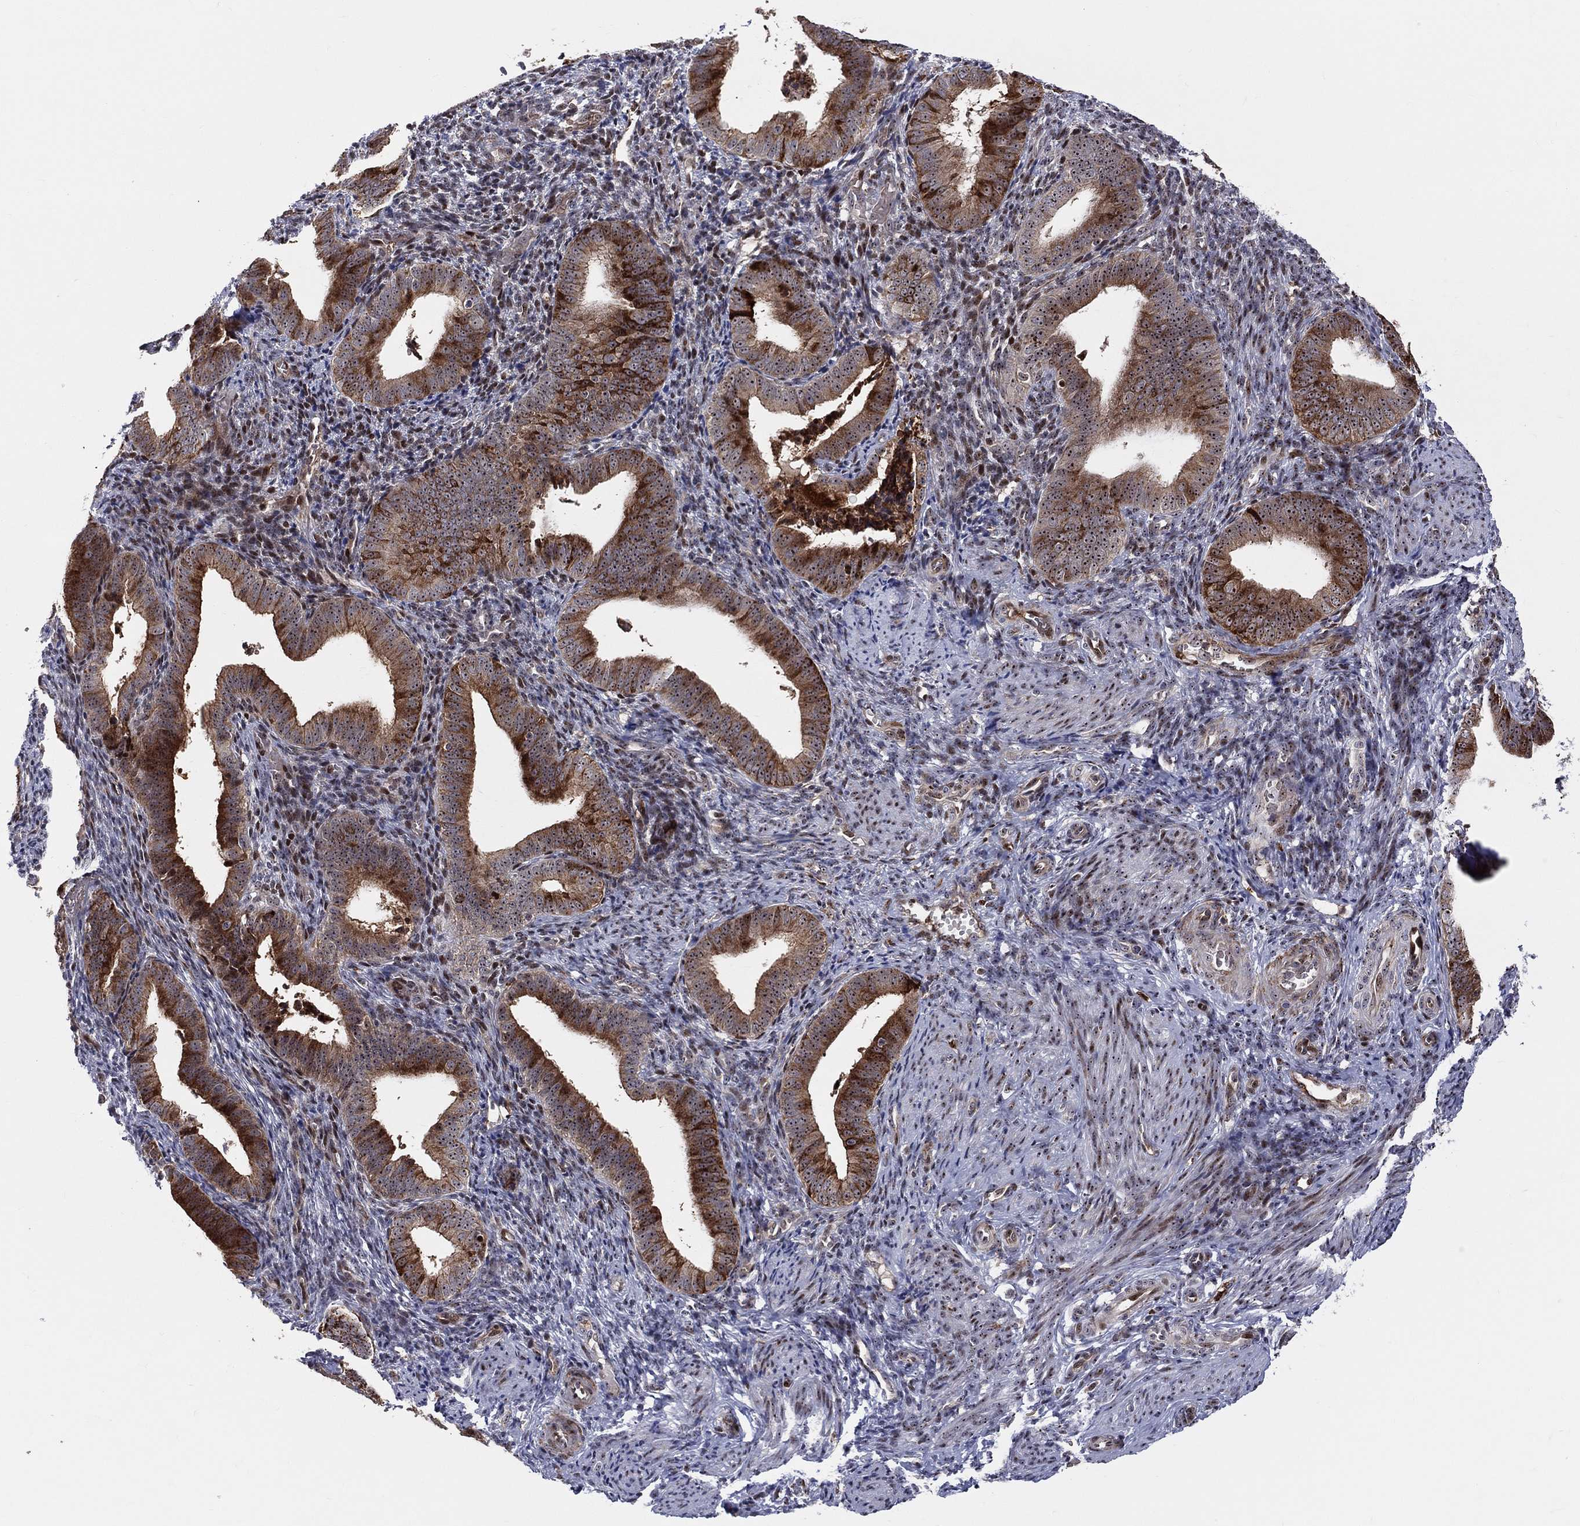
{"staining": {"intensity": "strong", "quantity": "<25%", "location": "nuclear"}, "tissue": "endometrium", "cell_type": "Cells in endometrial stroma", "image_type": "normal", "snomed": [{"axis": "morphology", "description": "Normal tissue, NOS"}, {"axis": "topography", "description": "Endometrium"}], "caption": "IHC image of unremarkable endometrium: endometrium stained using immunohistochemistry demonstrates medium levels of strong protein expression localized specifically in the nuclear of cells in endometrial stroma, appearing as a nuclear brown color.", "gene": "VHL", "patient": {"sex": "female", "age": 42}}